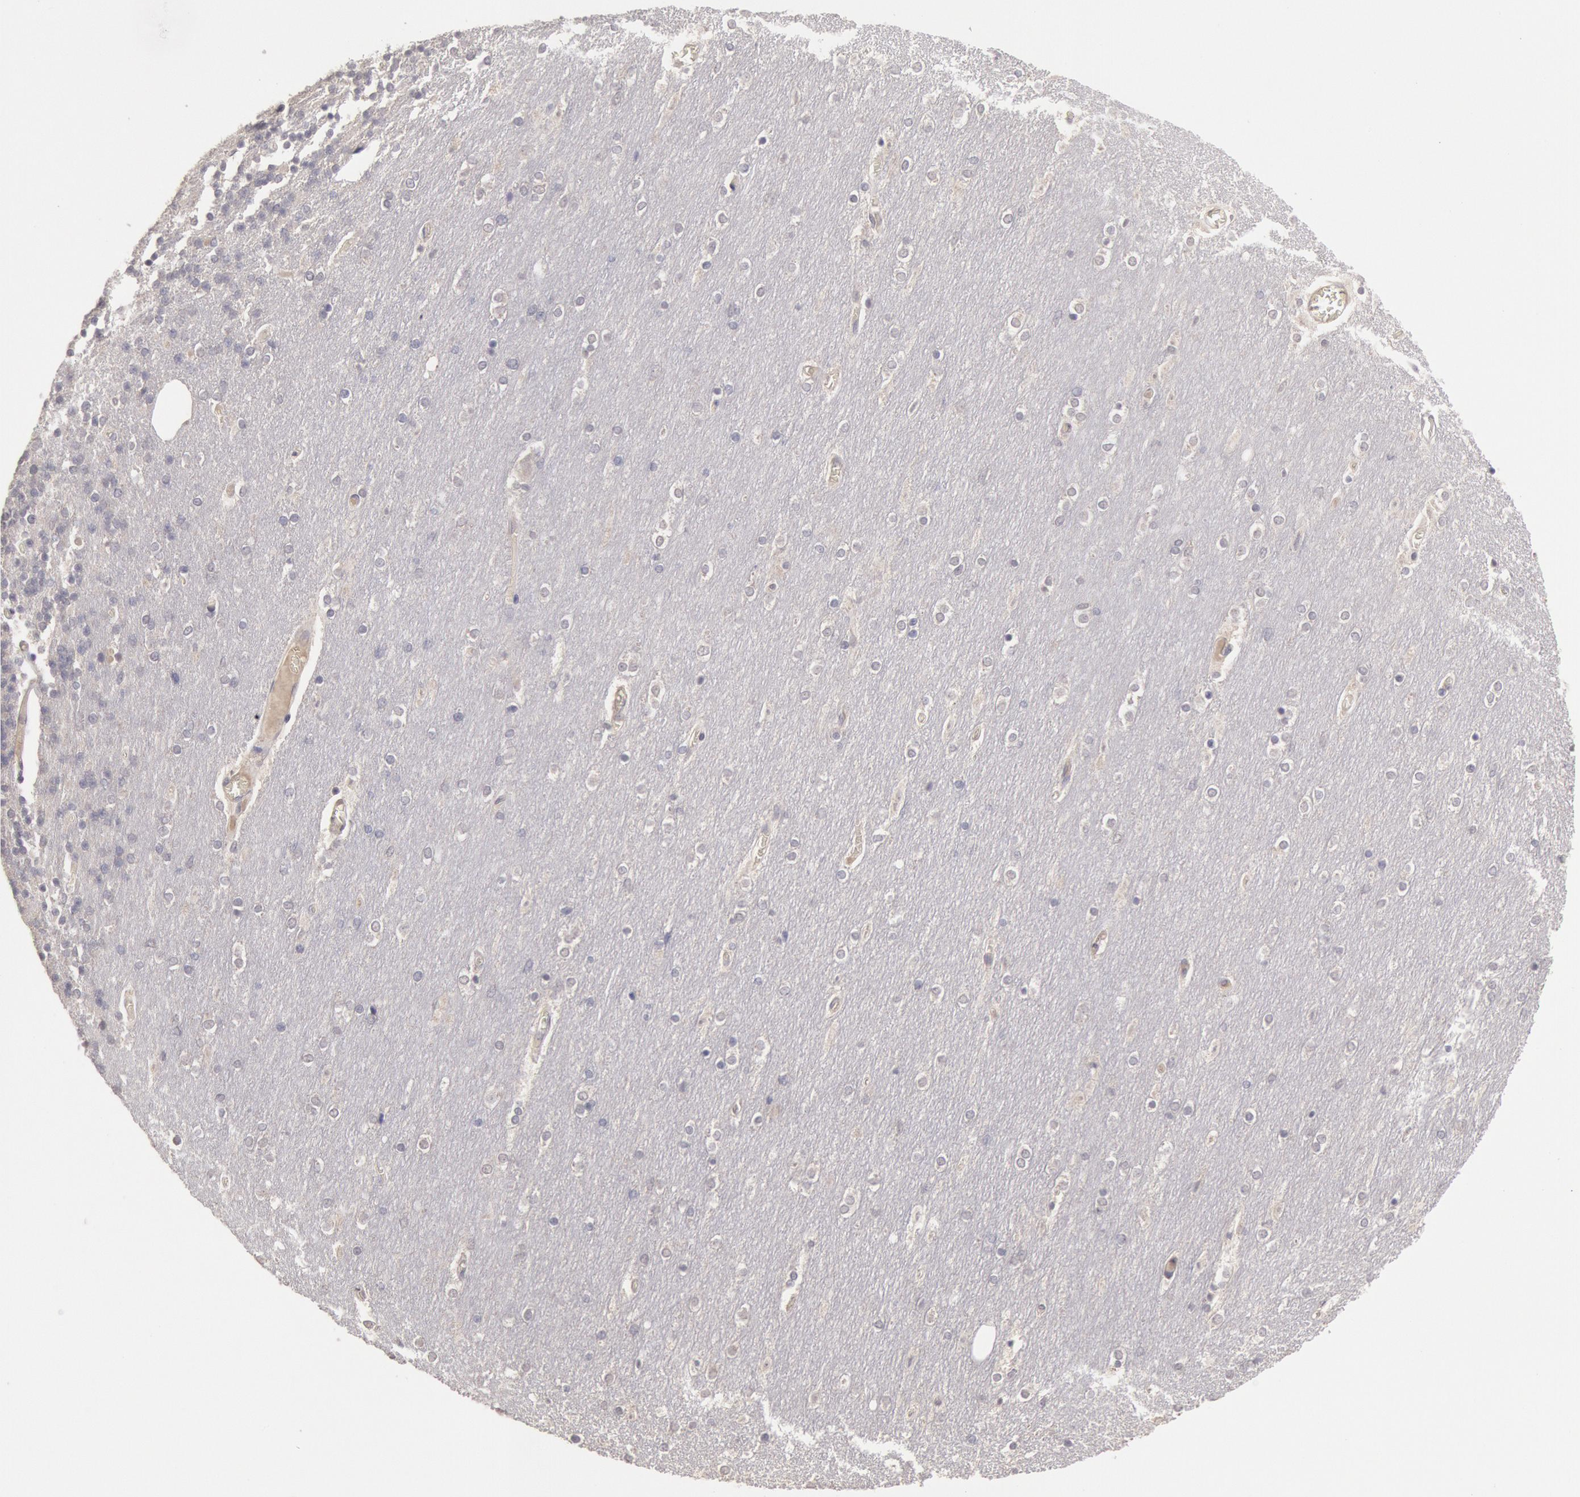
{"staining": {"intensity": "negative", "quantity": "none", "location": "none"}, "tissue": "cerebellum", "cell_type": "Cells in granular layer", "image_type": "normal", "snomed": [{"axis": "morphology", "description": "Normal tissue, NOS"}, {"axis": "topography", "description": "Cerebellum"}], "caption": "This histopathology image is of normal cerebellum stained with IHC to label a protein in brown with the nuclei are counter-stained blue. There is no positivity in cells in granular layer.", "gene": "ZFP36L1", "patient": {"sex": "female", "age": 54}}